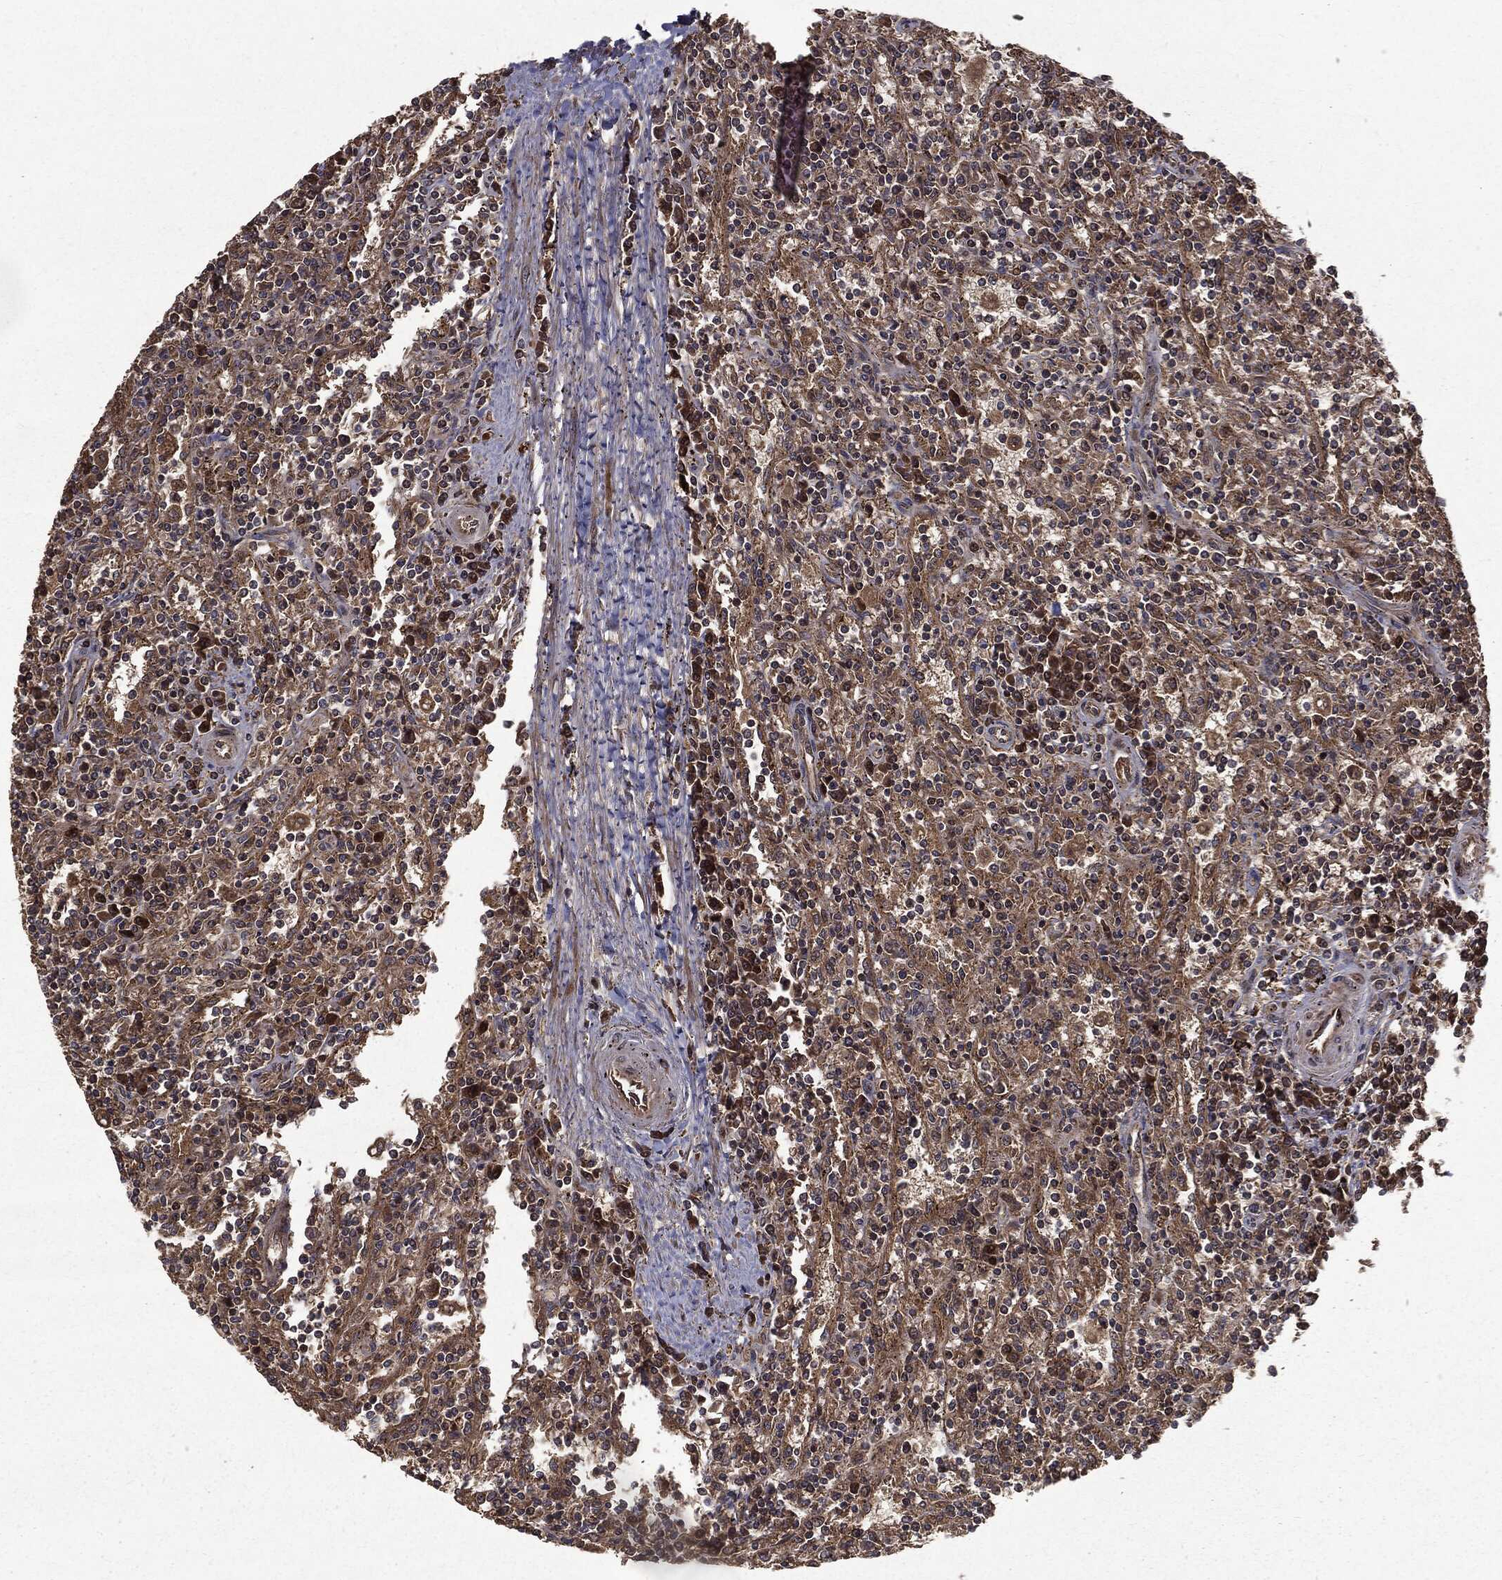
{"staining": {"intensity": "moderate", "quantity": "<25%", "location": "cytoplasmic/membranous"}, "tissue": "lymphoma", "cell_type": "Tumor cells", "image_type": "cancer", "snomed": [{"axis": "morphology", "description": "Malignant lymphoma, non-Hodgkin's type, Low grade"}, {"axis": "topography", "description": "Spleen"}], "caption": "An immunohistochemistry histopathology image of tumor tissue is shown. Protein staining in brown labels moderate cytoplasmic/membranous positivity in lymphoma within tumor cells.", "gene": "HTT", "patient": {"sex": "male", "age": 62}}